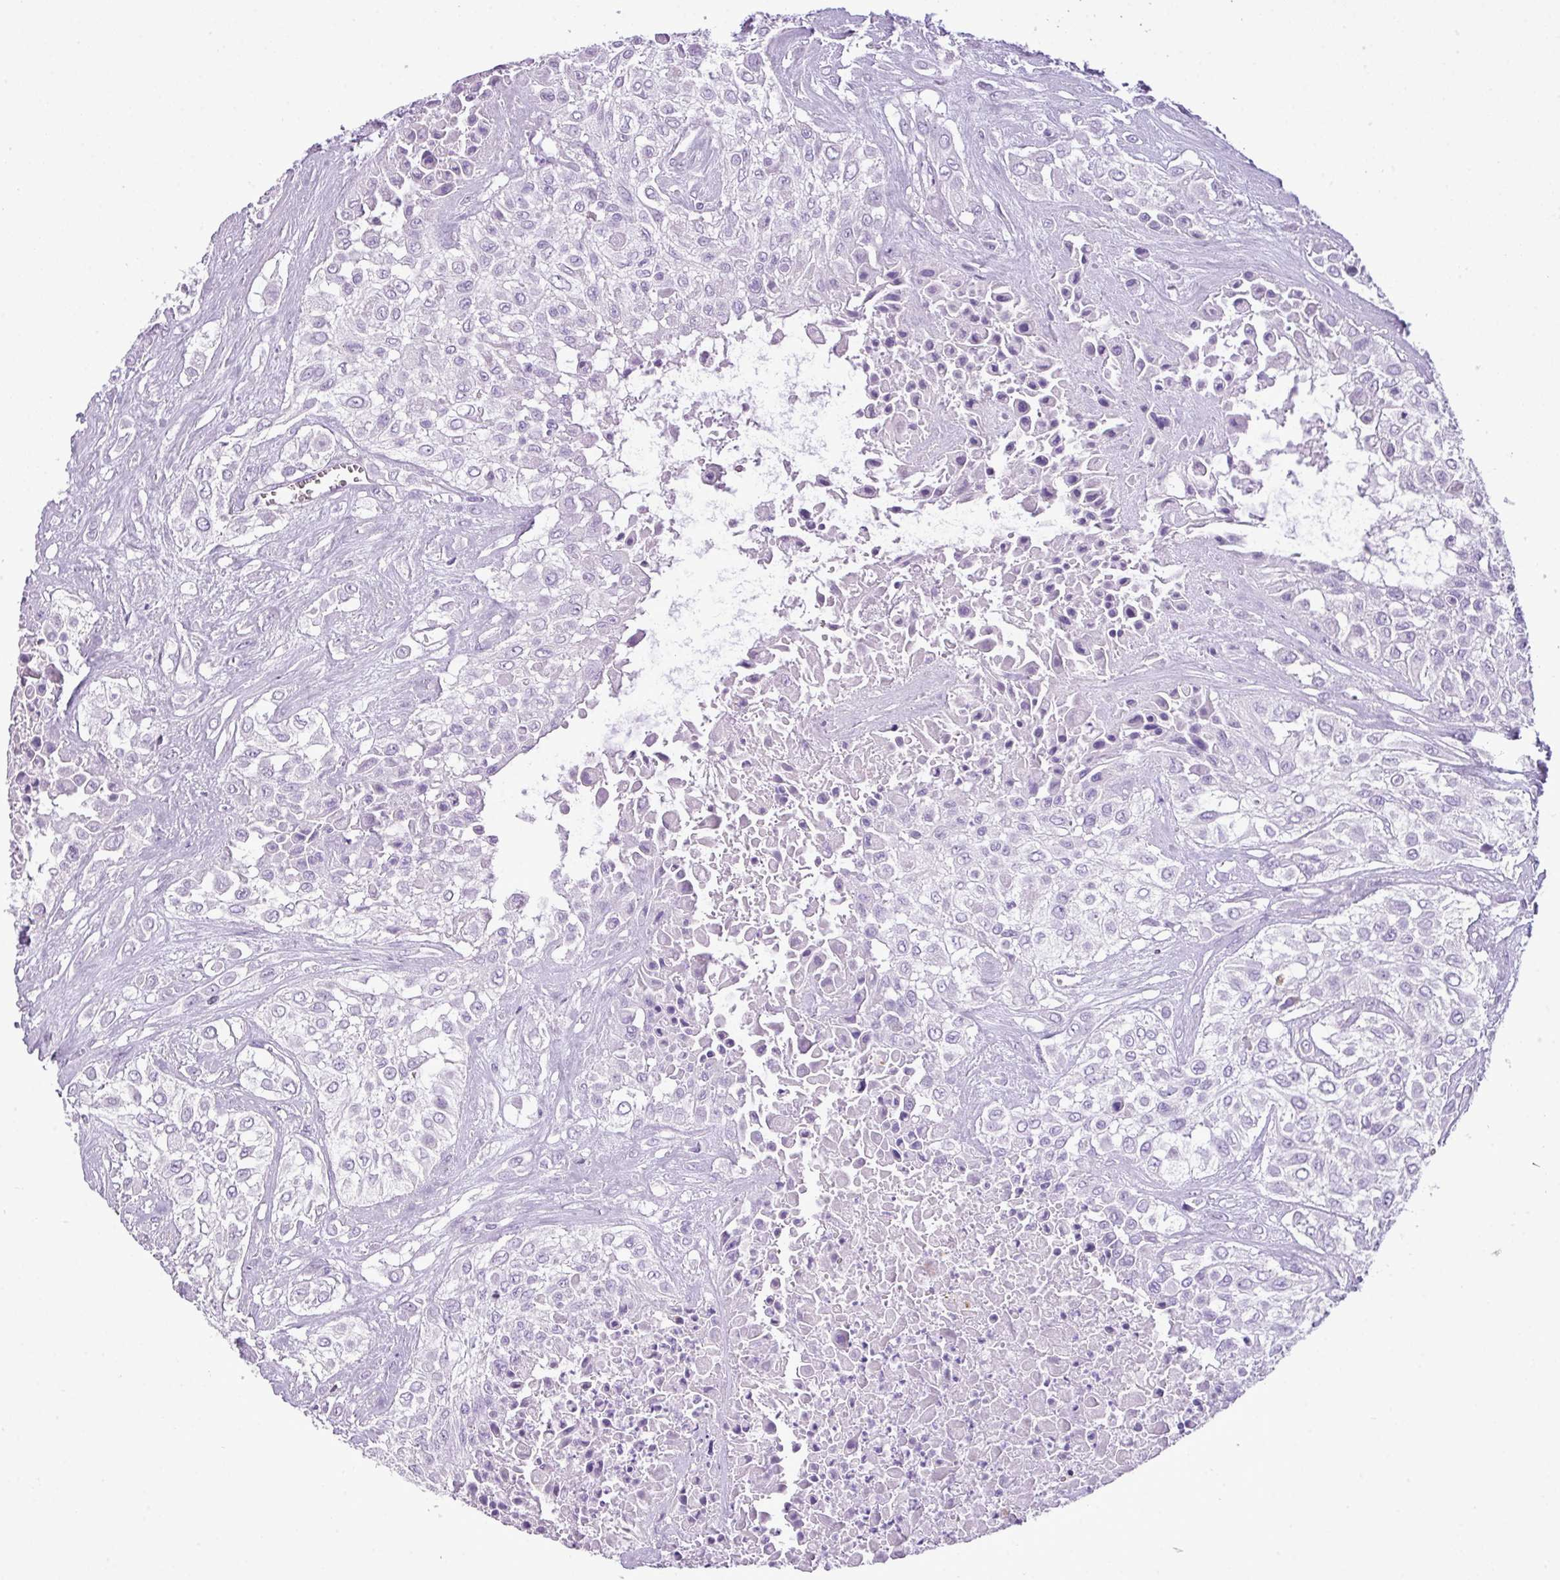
{"staining": {"intensity": "negative", "quantity": "none", "location": "none"}, "tissue": "urothelial cancer", "cell_type": "Tumor cells", "image_type": "cancer", "snomed": [{"axis": "morphology", "description": "Urothelial carcinoma, High grade"}, {"axis": "topography", "description": "Urinary bladder"}], "caption": "This is an immunohistochemistry (IHC) image of human urothelial carcinoma (high-grade). There is no staining in tumor cells.", "gene": "RBMXL2", "patient": {"sex": "male", "age": 67}}